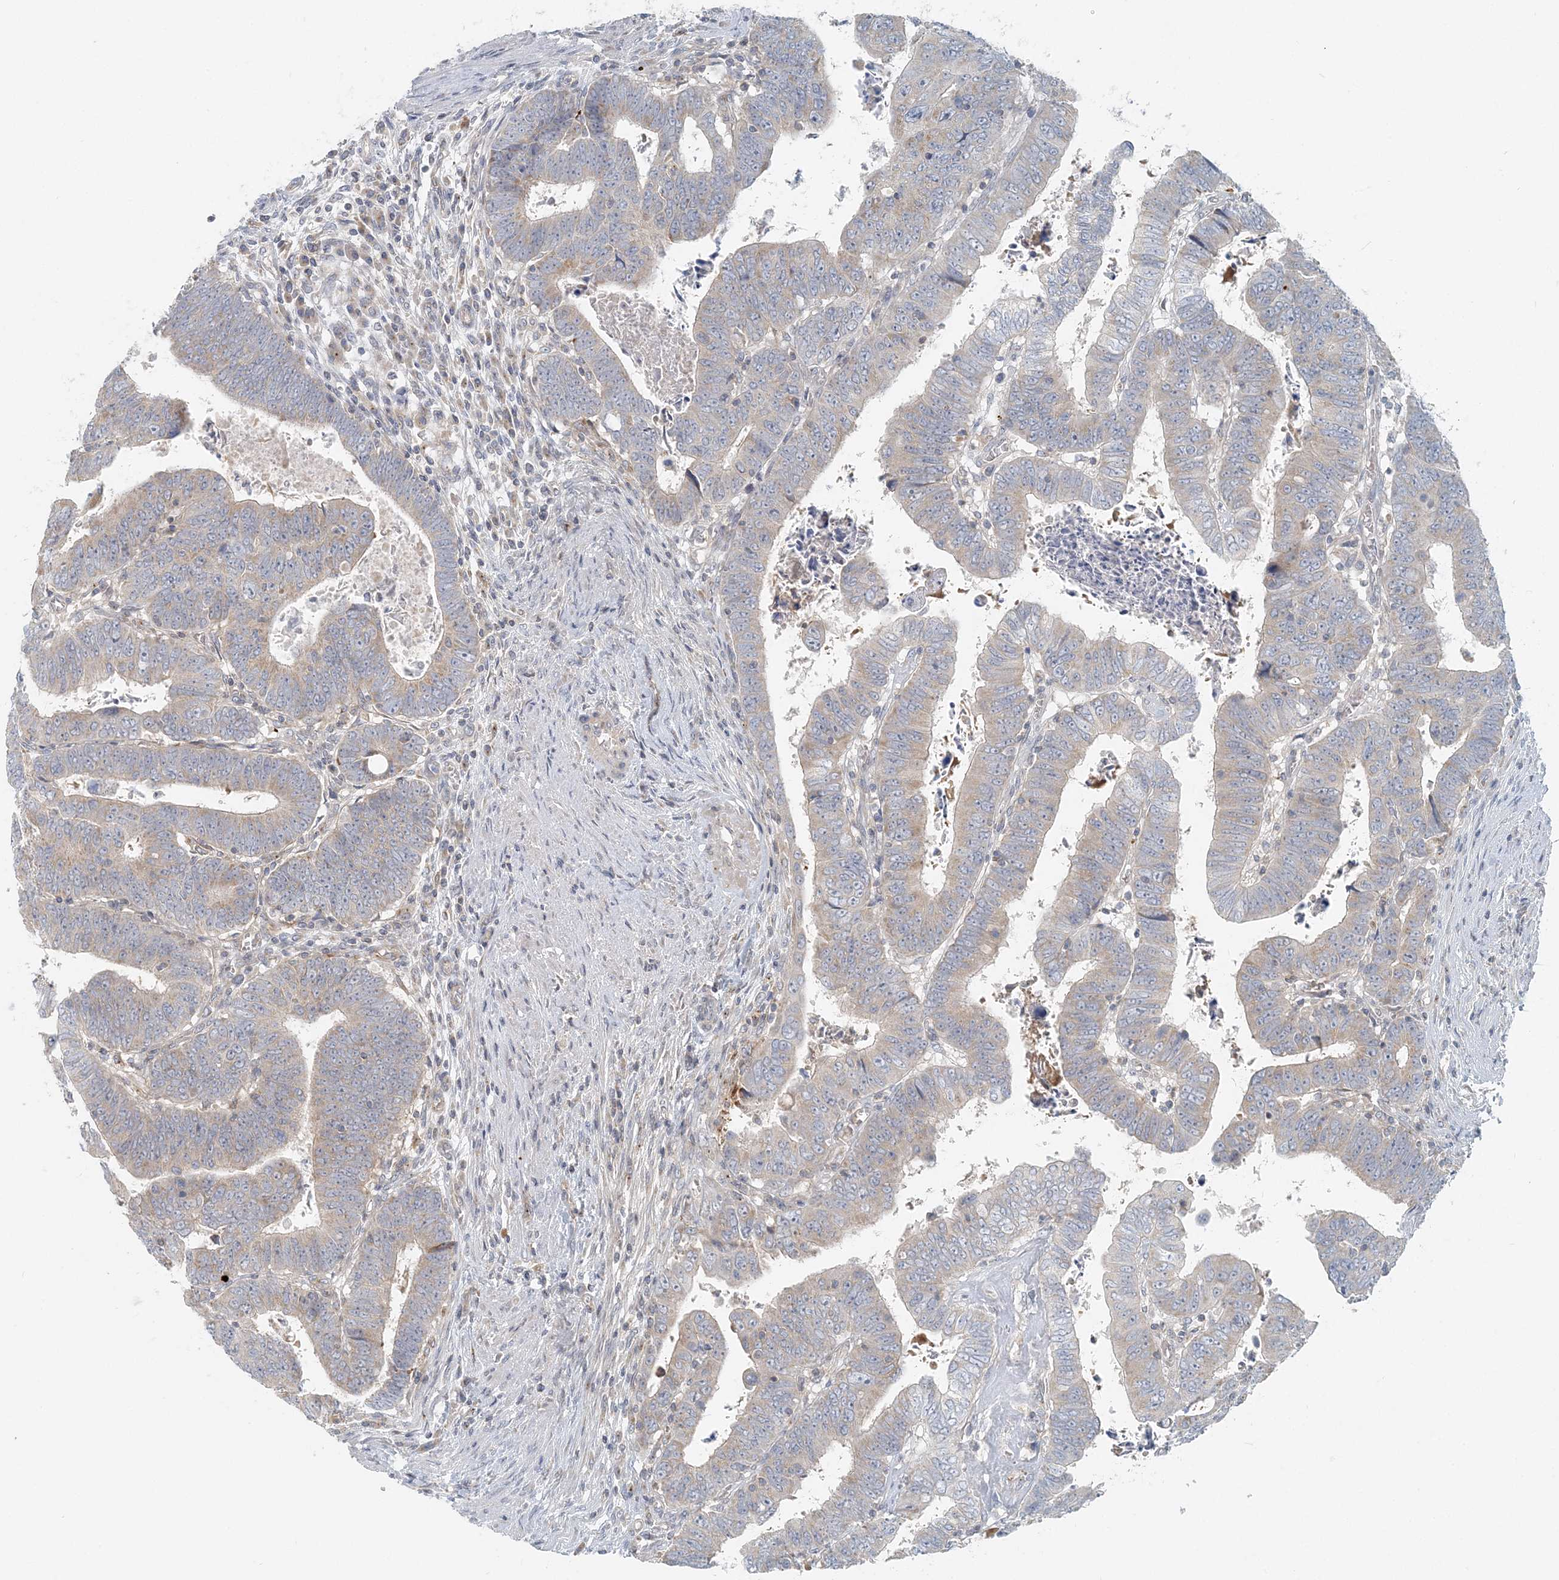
{"staining": {"intensity": "weak", "quantity": "25%-75%", "location": "cytoplasmic/membranous"}, "tissue": "colorectal cancer", "cell_type": "Tumor cells", "image_type": "cancer", "snomed": [{"axis": "morphology", "description": "Normal tissue, NOS"}, {"axis": "morphology", "description": "Adenocarcinoma, NOS"}, {"axis": "topography", "description": "Rectum"}], "caption": "IHC of human colorectal cancer displays low levels of weak cytoplasmic/membranous staining in approximately 25%-75% of tumor cells.", "gene": "NAA11", "patient": {"sex": "female", "age": 65}}